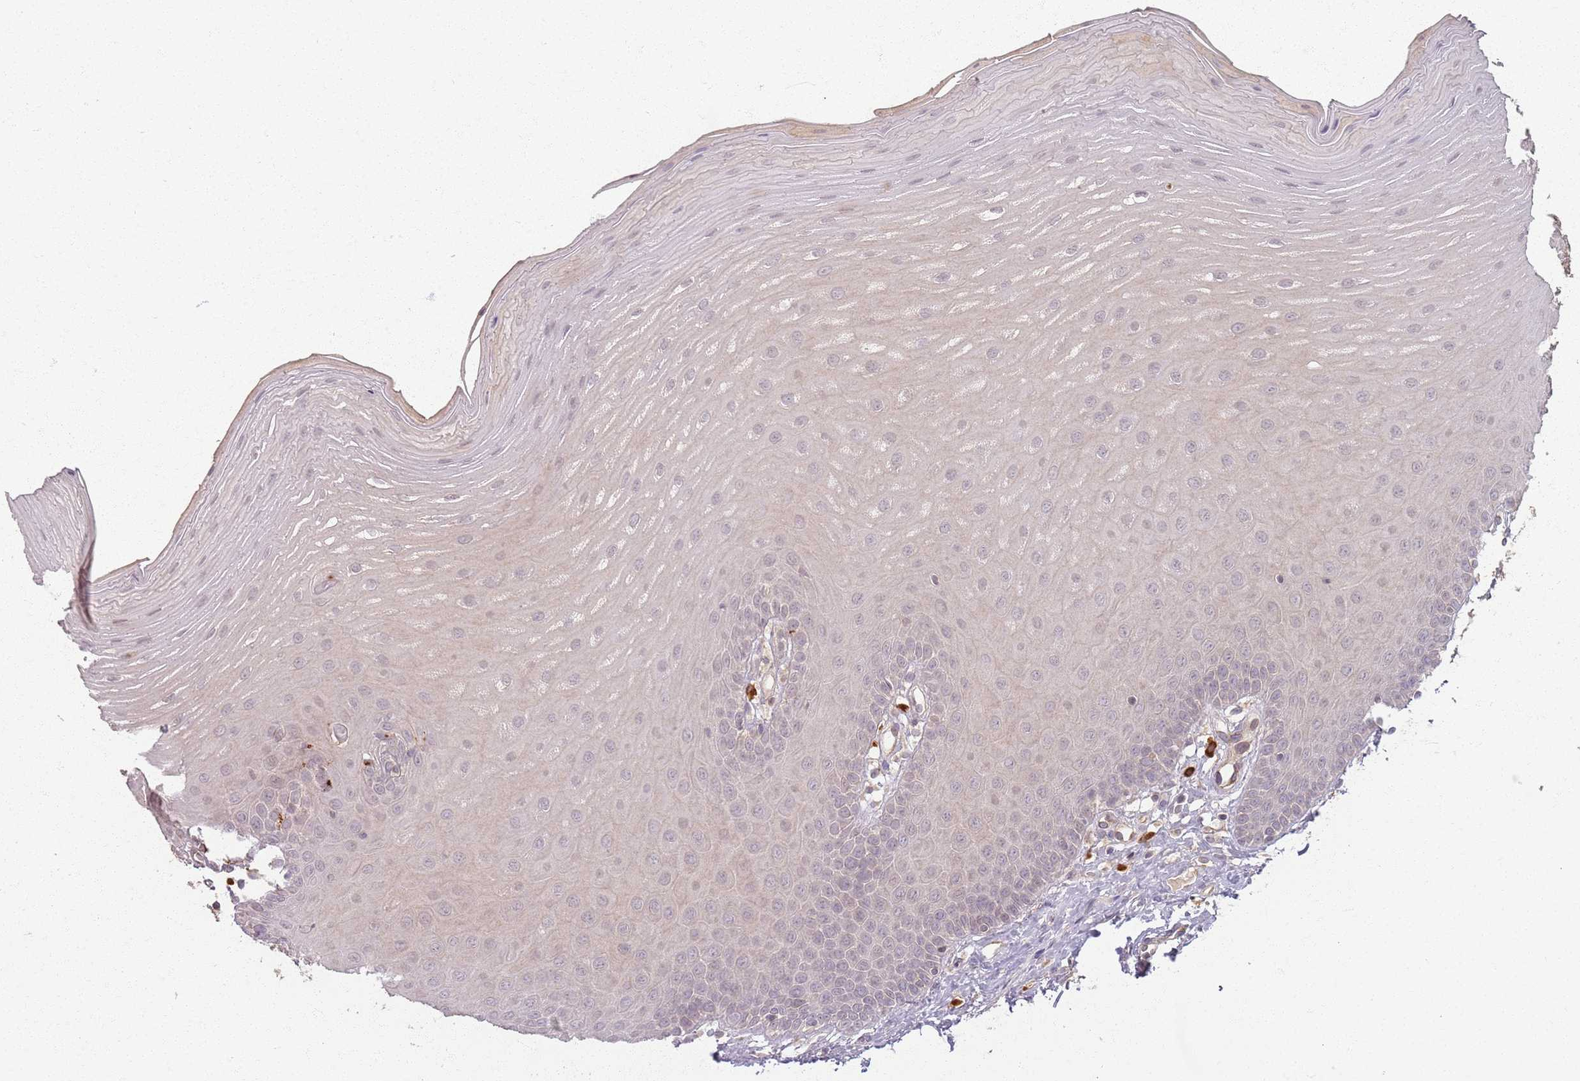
{"staining": {"intensity": "negative", "quantity": "none", "location": "none"}, "tissue": "oral mucosa", "cell_type": "Squamous epithelial cells", "image_type": "normal", "snomed": [{"axis": "morphology", "description": "Normal tissue, NOS"}, {"axis": "topography", "description": "Oral tissue"}], "caption": "Human oral mucosa stained for a protein using immunohistochemistry (IHC) shows no expression in squamous epithelial cells.", "gene": "CCDC168", "patient": {"sex": "female", "age": 39}}